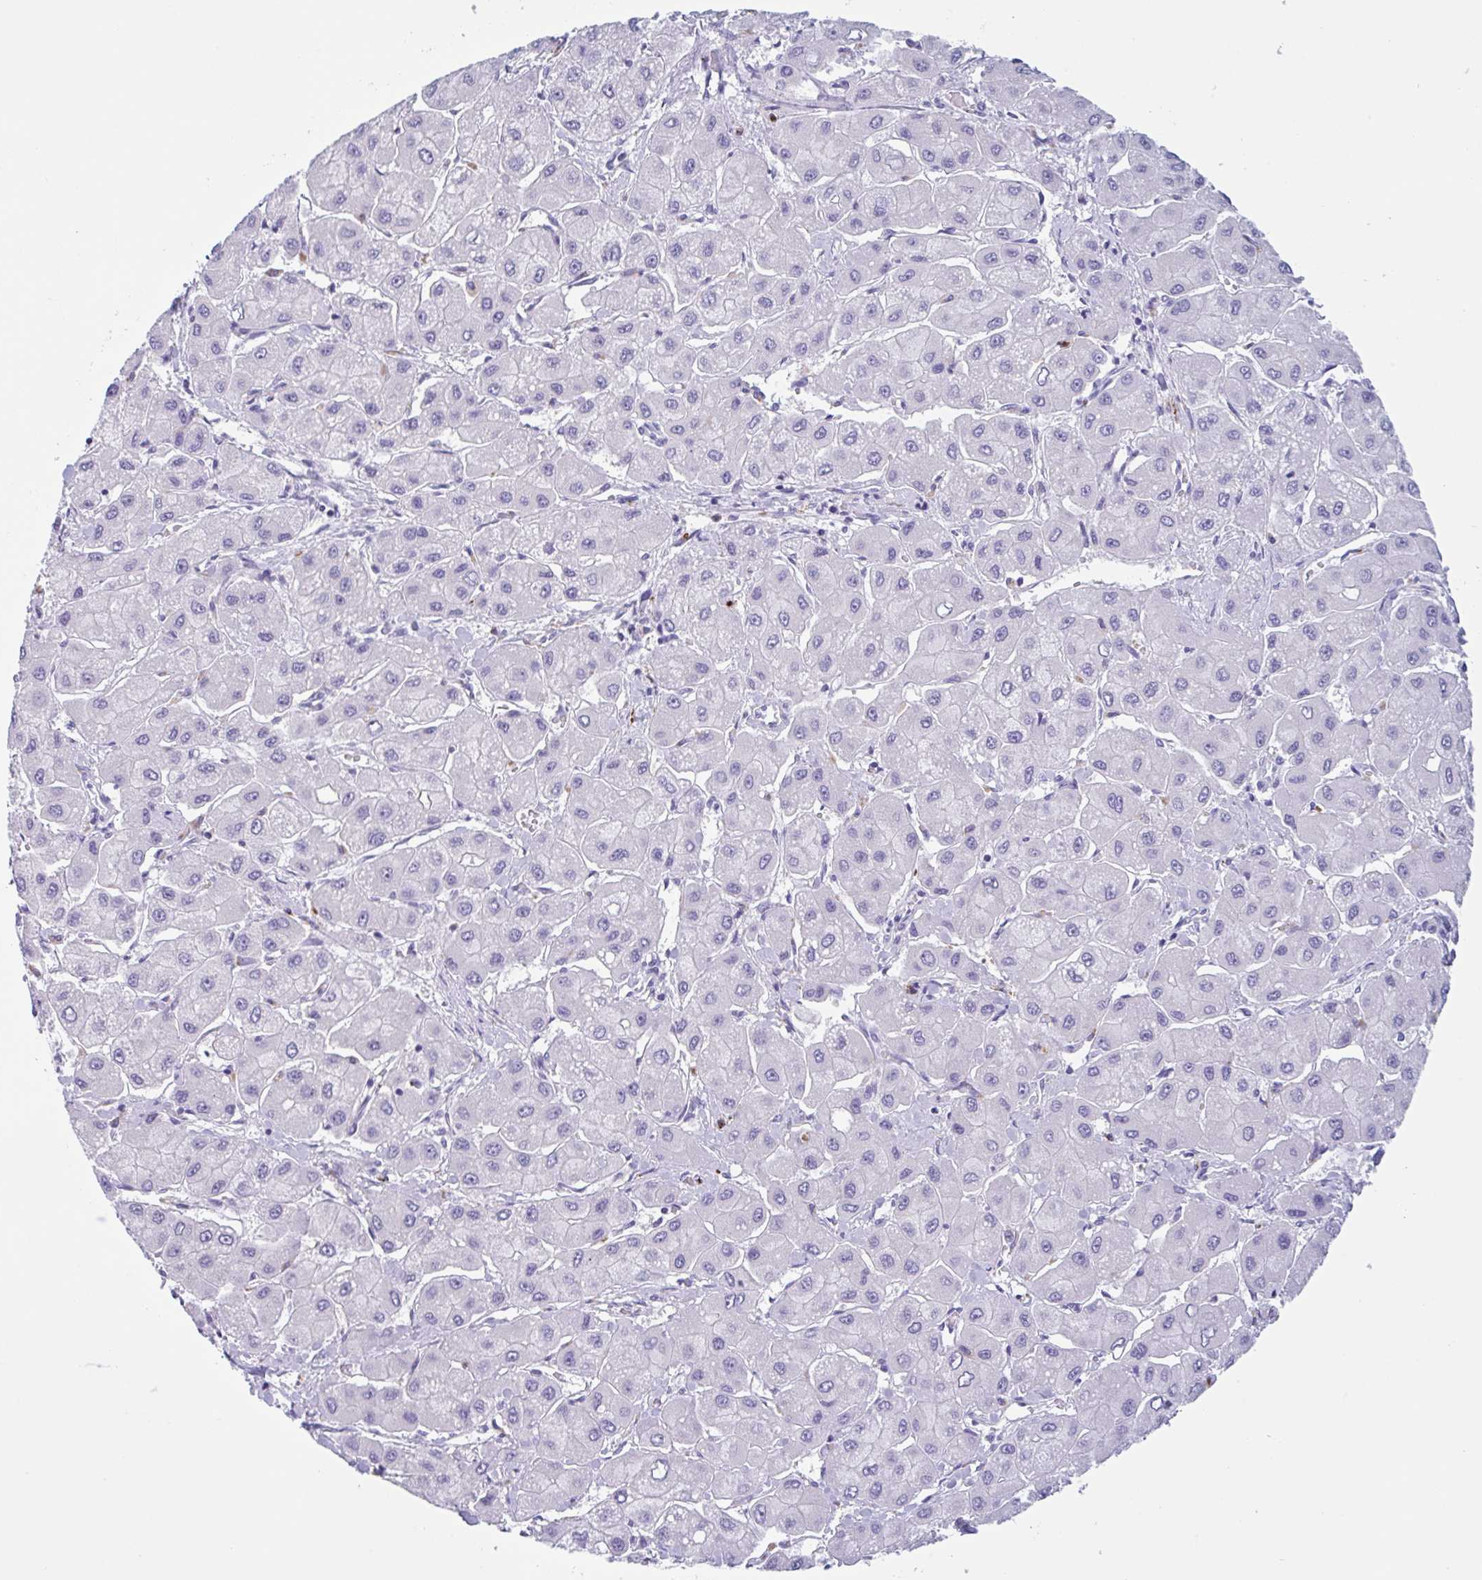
{"staining": {"intensity": "negative", "quantity": "none", "location": "none"}, "tissue": "liver cancer", "cell_type": "Tumor cells", "image_type": "cancer", "snomed": [{"axis": "morphology", "description": "Carcinoma, Hepatocellular, NOS"}, {"axis": "topography", "description": "Liver"}], "caption": "DAB immunohistochemical staining of hepatocellular carcinoma (liver) exhibits no significant positivity in tumor cells. (DAB (3,3'-diaminobenzidine) IHC, high magnification).", "gene": "DTWD2", "patient": {"sex": "male", "age": 40}}